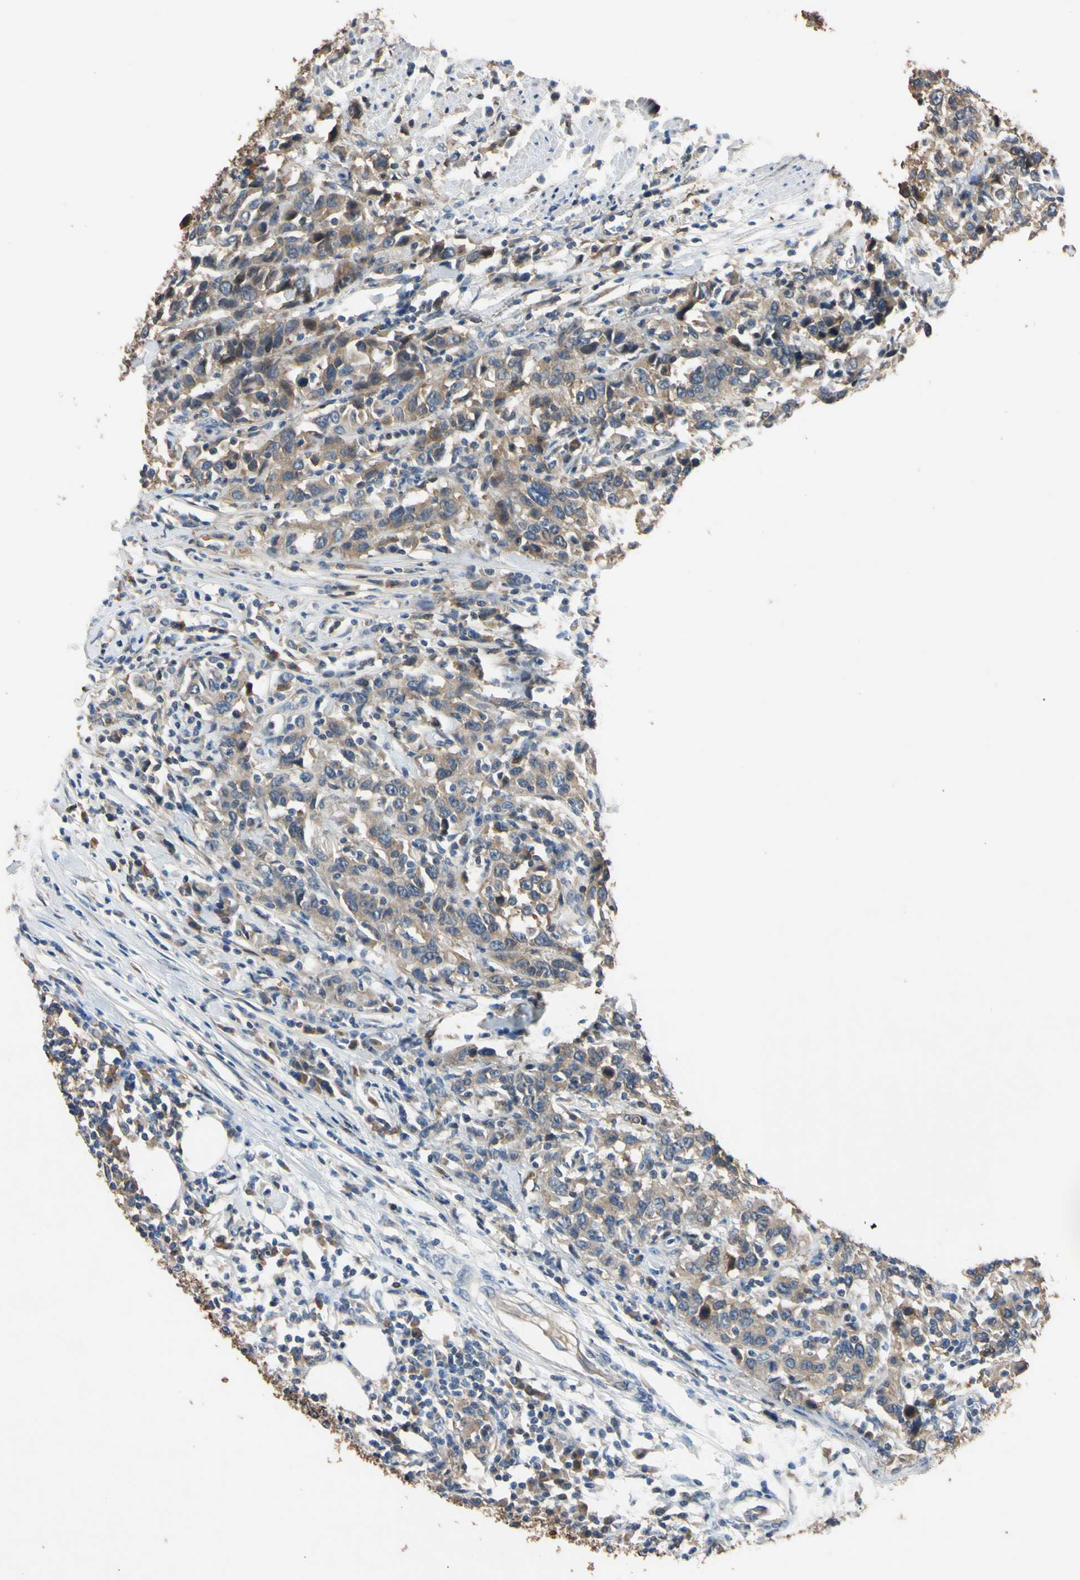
{"staining": {"intensity": "weak", "quantity": ">75%", "location": "cytoplasmic/membranous"}, "tissue": "urothelial cancer", "cell_type": "Tumor cells", "image_type": "cancer", "snomed": [{"axis": "morphology", "description": "Urothelial carcinoma, High grade"}, {"axis": "topography", "description": "Urinary bladder"}], "caption": "The photomicrograph demonstrates immunohistochemical staining of high-grade urothelial carcinoma. There is weak cytoplasmic/membranous positivity is appreciated in approximately >75% of tumor cells. (DAB IHC with brightfield microscopy, high magnification).", "gene": "PNKD", "patient": {"sex": "male", "age": 61}}